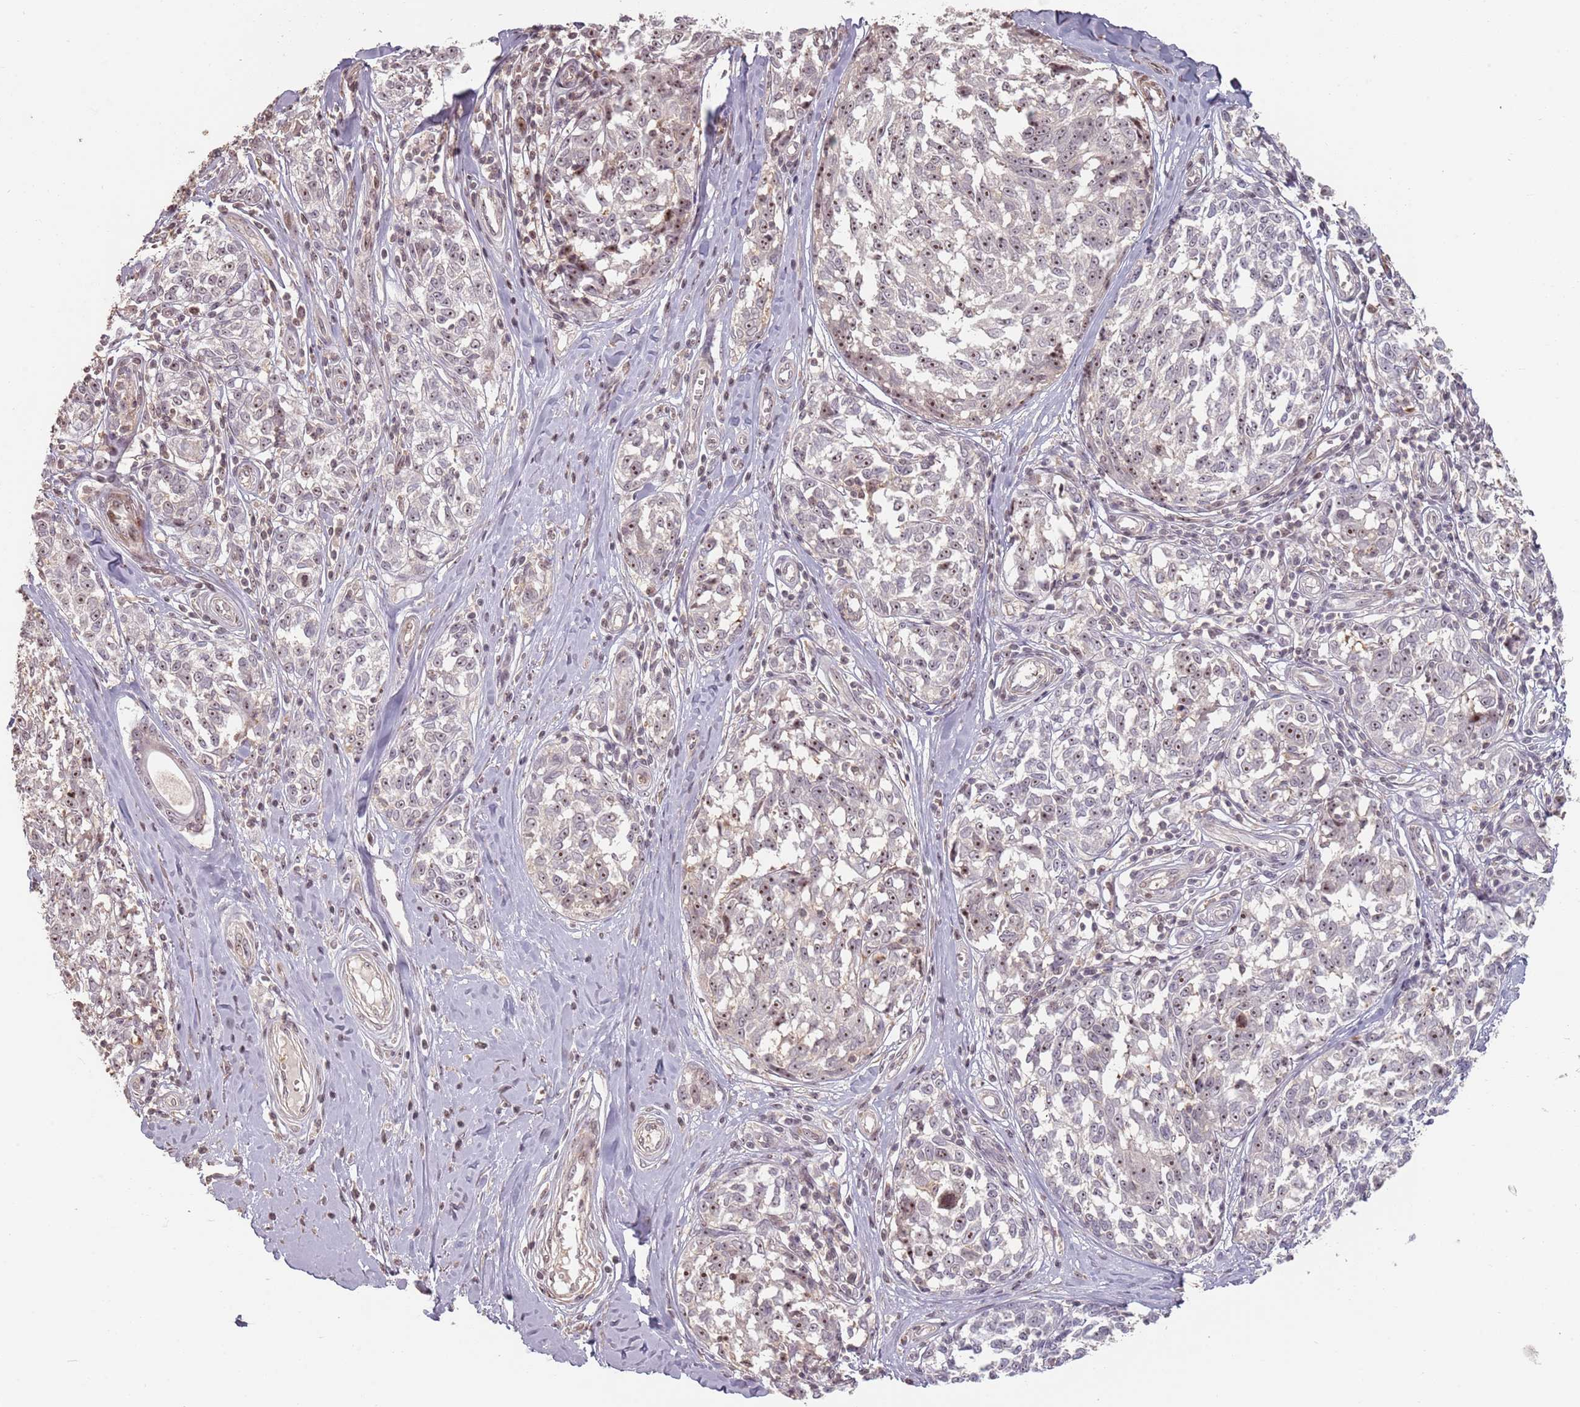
{"staining": {"intensity": "moderate", "quantity": ">75%", "location": "nuclear"}, "tissue": "melanoma", "cell_type": "Tumor cells", "image_type": "cancer", "snomed": [{"axis": "morphology", "description": "Normal tissue, NOS"}, {"axis": "morphology", "description": "Malignant melanoma, NOS"}, {"axis": "topography", "description": "Skin"}], "caption": "Immunohistochemistry image of human melanoma stained for a protein (brown), which demonstrates medium levels of moderate nuclear positivity in about >75% of tumor cells.", "gene": "ADTRP", "patient": {"sex": "female", "age": 64}}